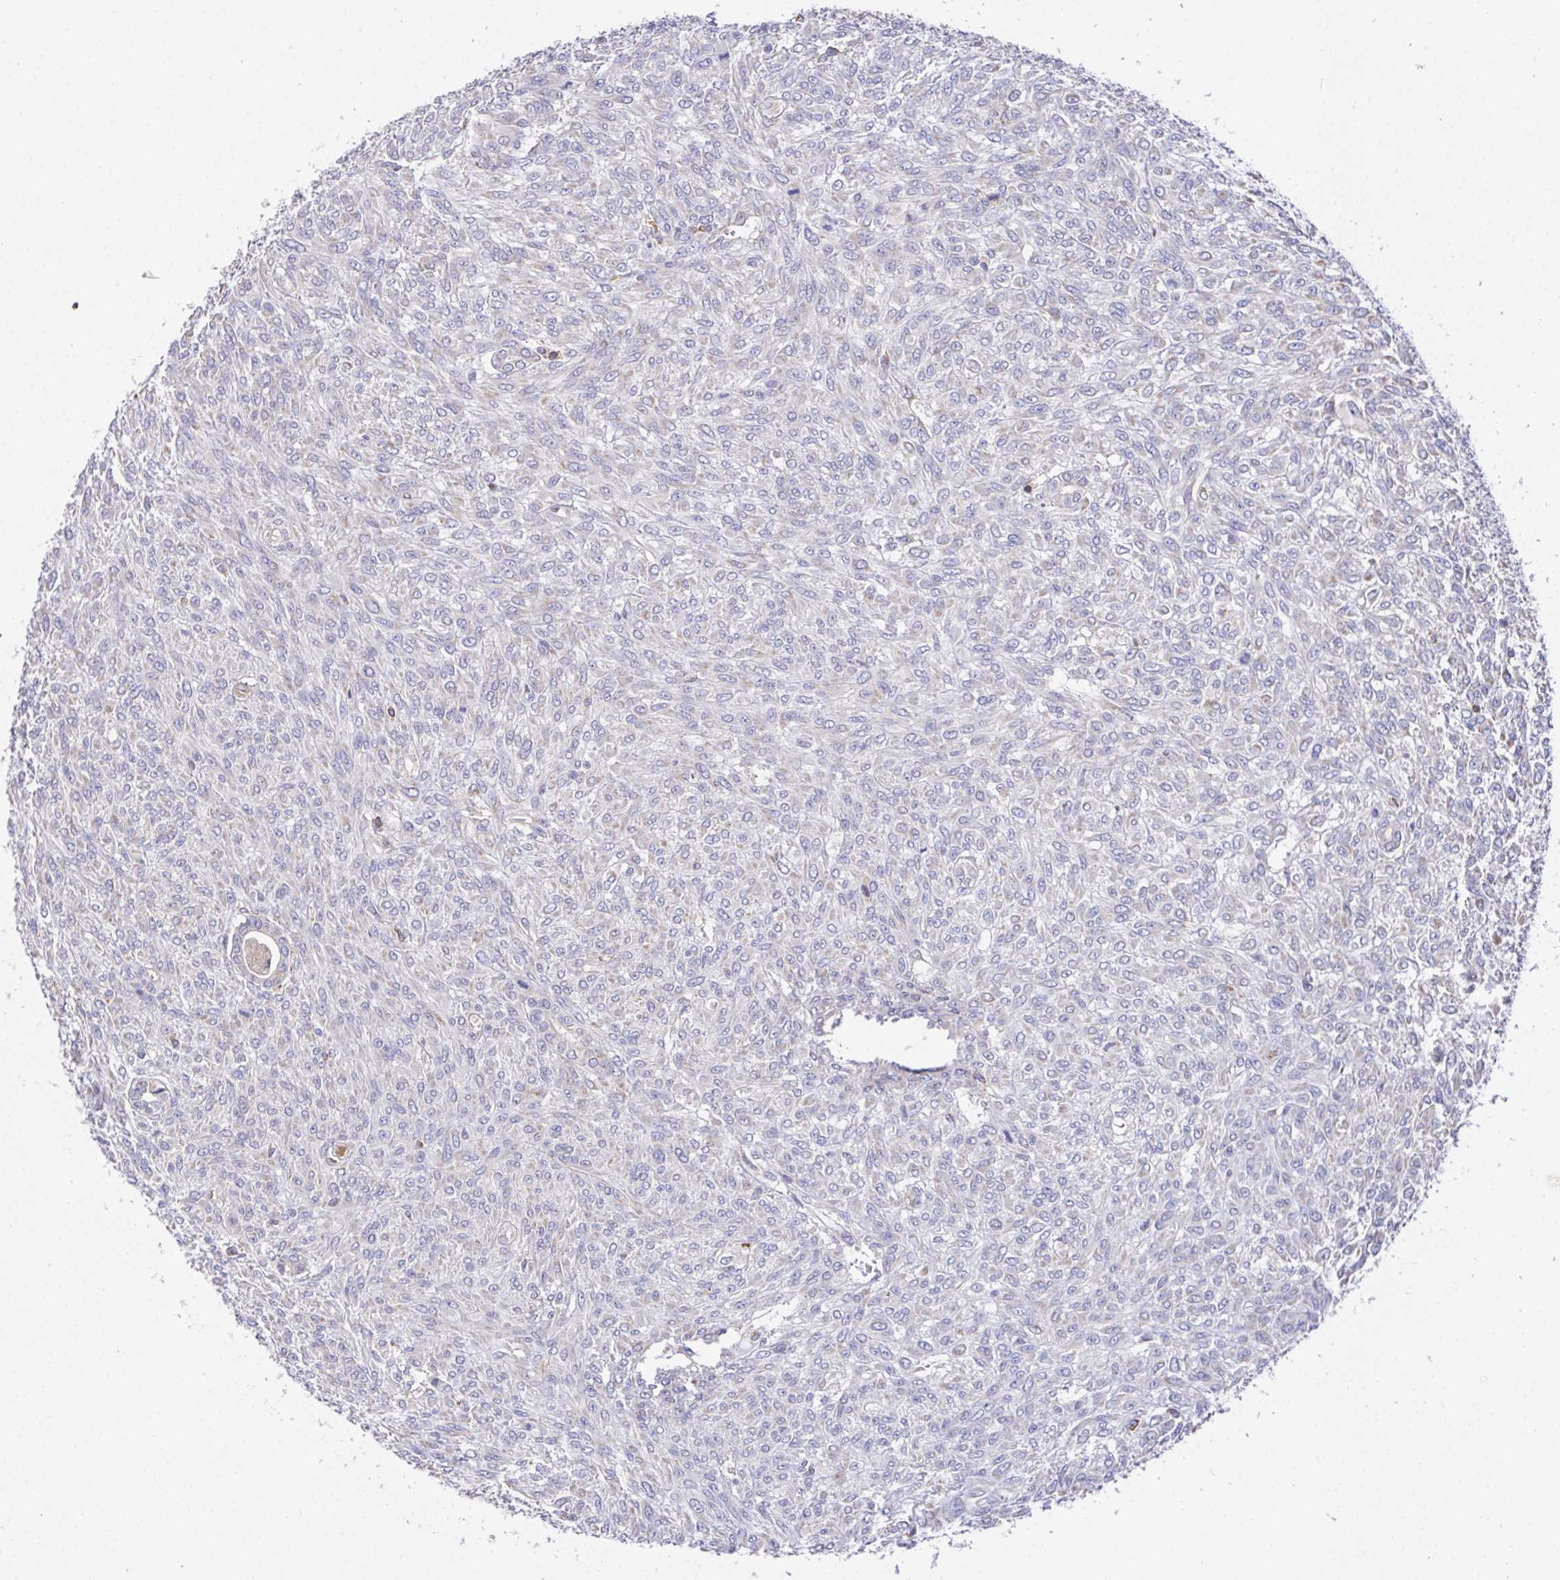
{"staining": {"intensity": "negative", "quantity": "none", "location": "none"}, "tissue": "renal cancer", "cell_type": "Tumor cells", "image_type": "cancer", "snomed": [{"axis": "morphology", "description": "Adenocarcinoma, NOS"}, {"axis": "topography", "description": "Kidney"}], "caption": "IHC histopathology image of neoplastic tissue: human renal cancer stained with DAB exhibits no significant protein positivity in tumor cells.", "gene": "FAM241A", "patient": {"sex": "male", "age": 58}}